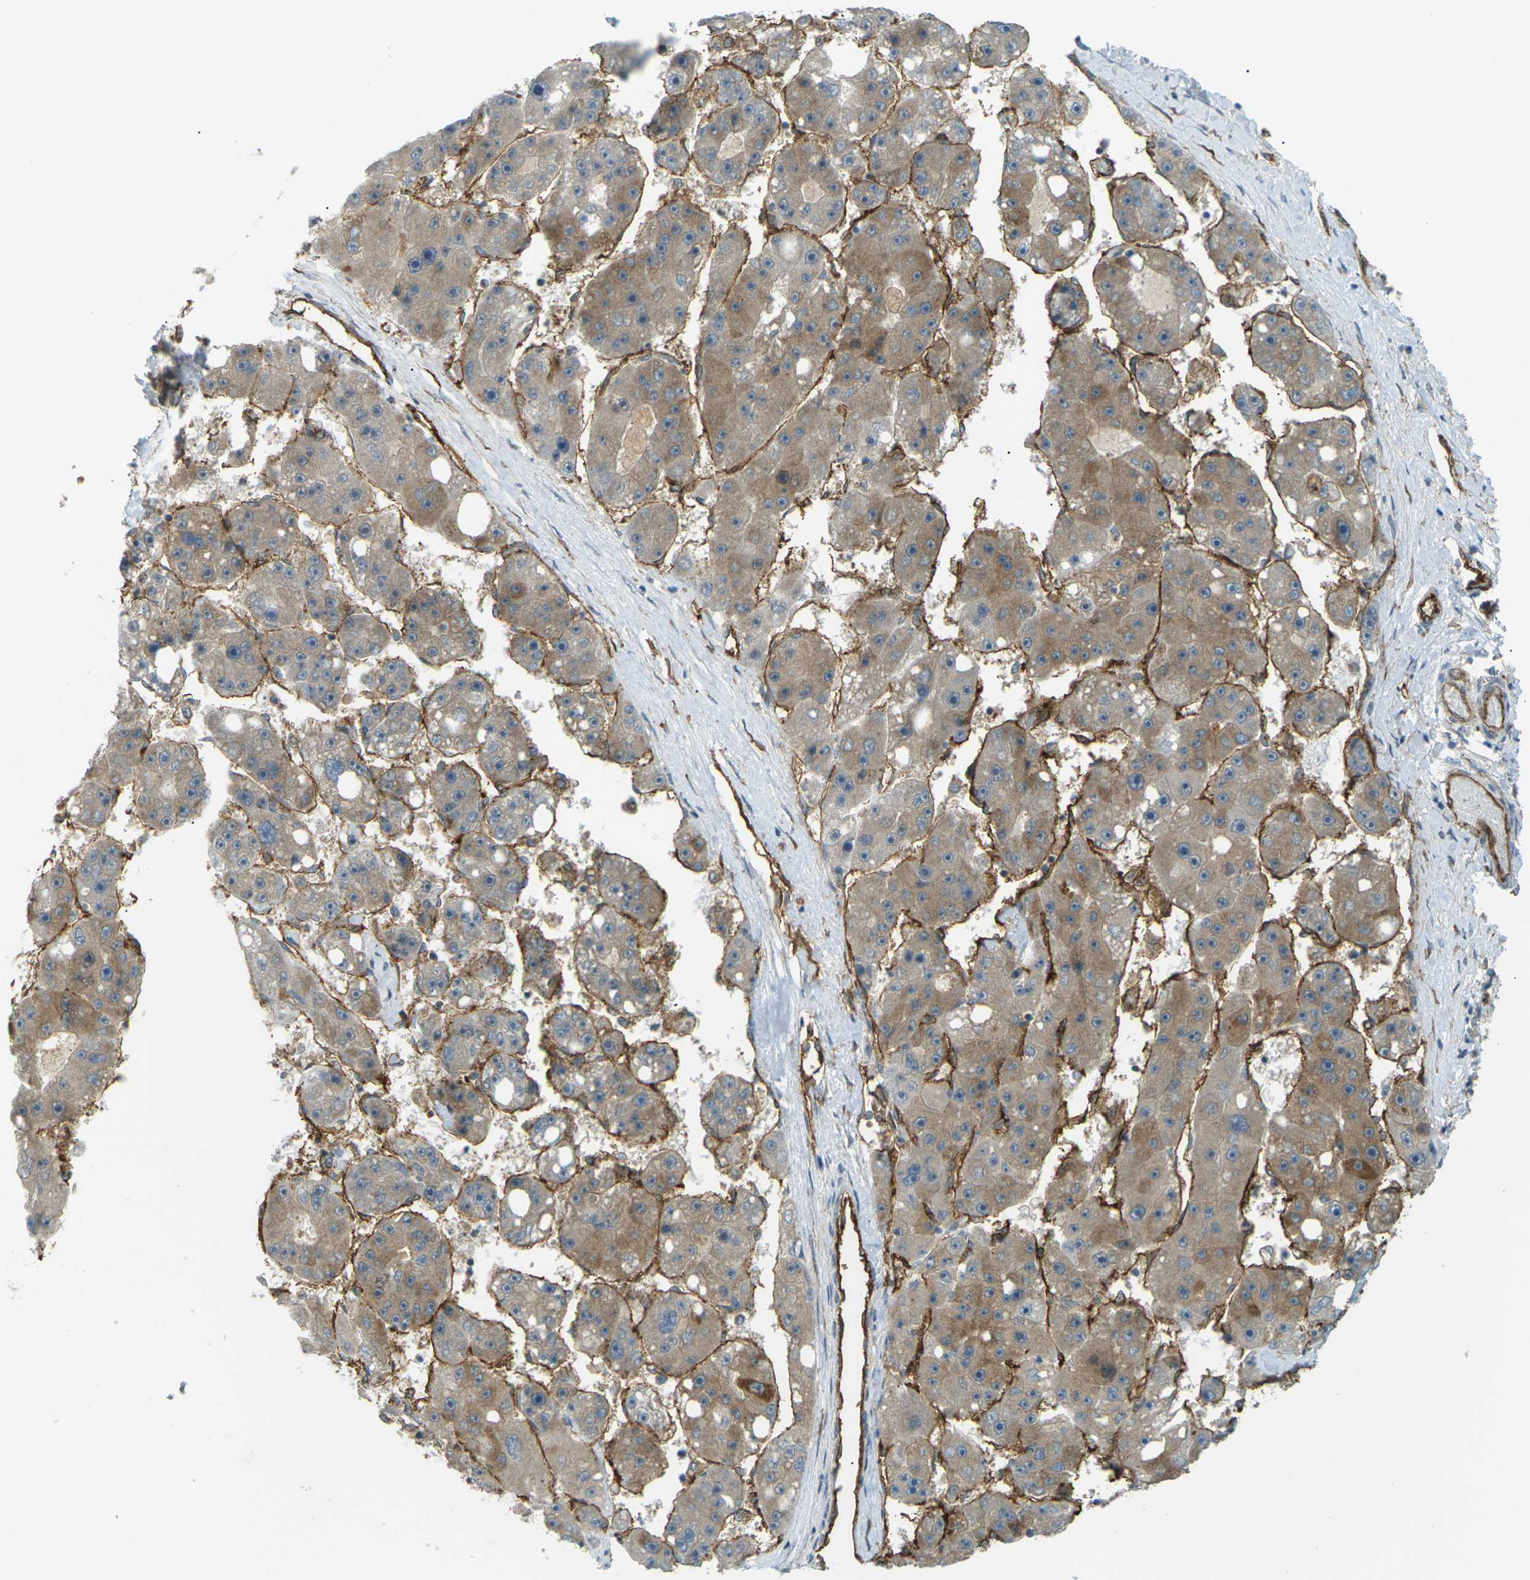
{"staining": {"intensity": "moderate", "quantity": "25%-75%", "location": "cytoplasmic/membranous"}, "tissue": "liver cancer", "cell_type": "Tumor cells", "image_type": "cancer", "snomed": [{"axis": "morphology", "description": "Carcinoma, Hepatocellular, NOS"}, {"axis": "topography", "description": "Liver"}], "caption": "Liver cancer (hepatocellular carcinoma) was stained to show a protein in brown. There is medium levels of moderate cytoplasmic/membranous expression in approximately 25%-75% of tumor cells.", "gene": "S1PR1", "patient": {"sex": "female", "age": 61}}